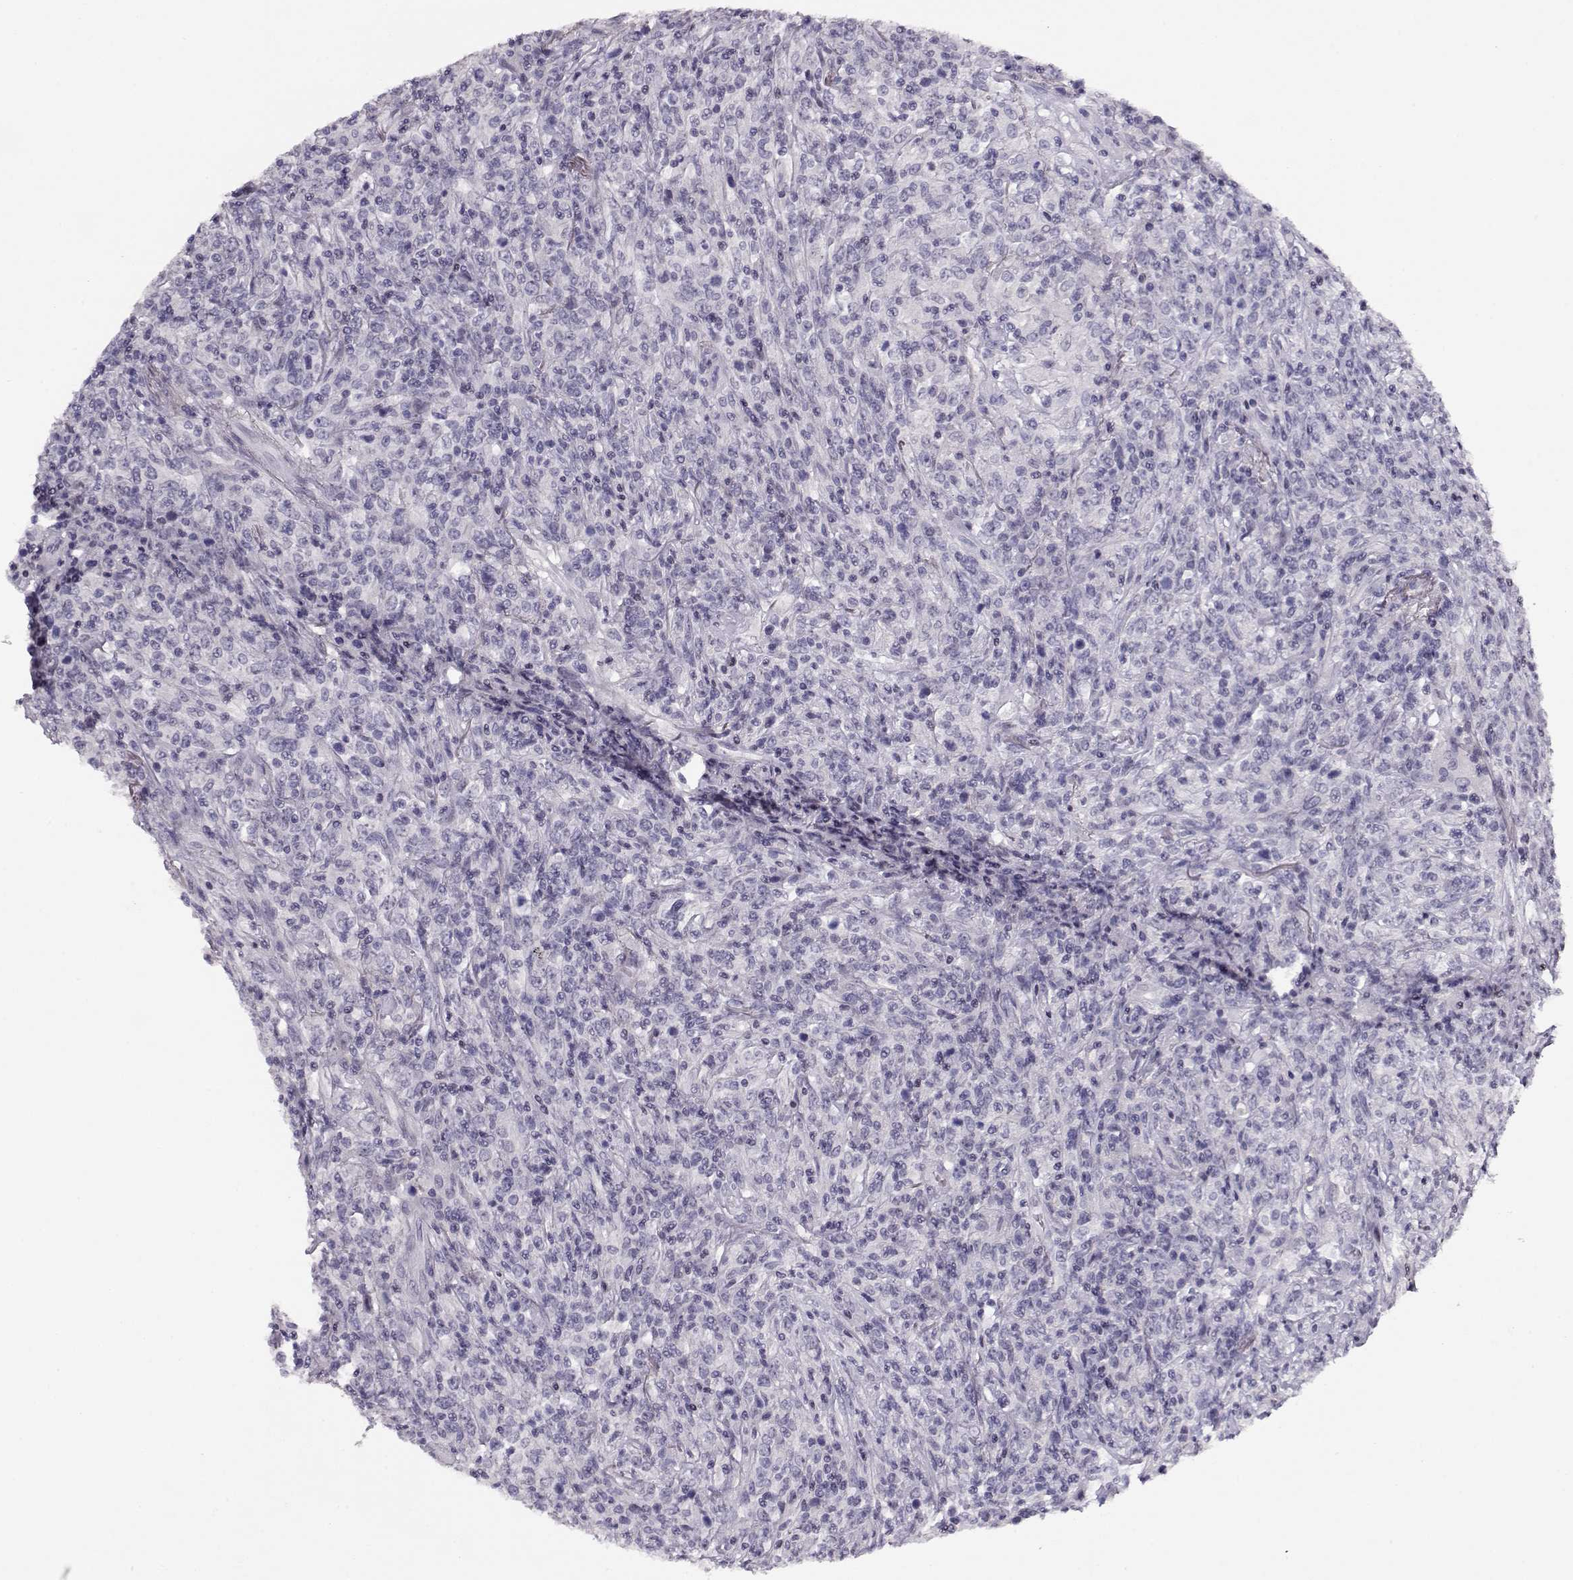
{"staining": {"intensity": "negative", "quantity": "none", "location": "none"}, "tissue": "lymphoma", "cell_type": "Tumor cells", "image_type": "cancer", "snomed": [{"axis": "morphology", "description": "Malignant lymphoma, non-Hodgkin's type, High grade"}, {"axis": "topography", "description": "Lung"}], "caption": "DAB (3,3'-diaminobenzidine) immunohistochemical staining of lymphoma shows no significant staining in tumor cells.", "gene": "CRX", "patient": {"sex": "male", "age": 79}}